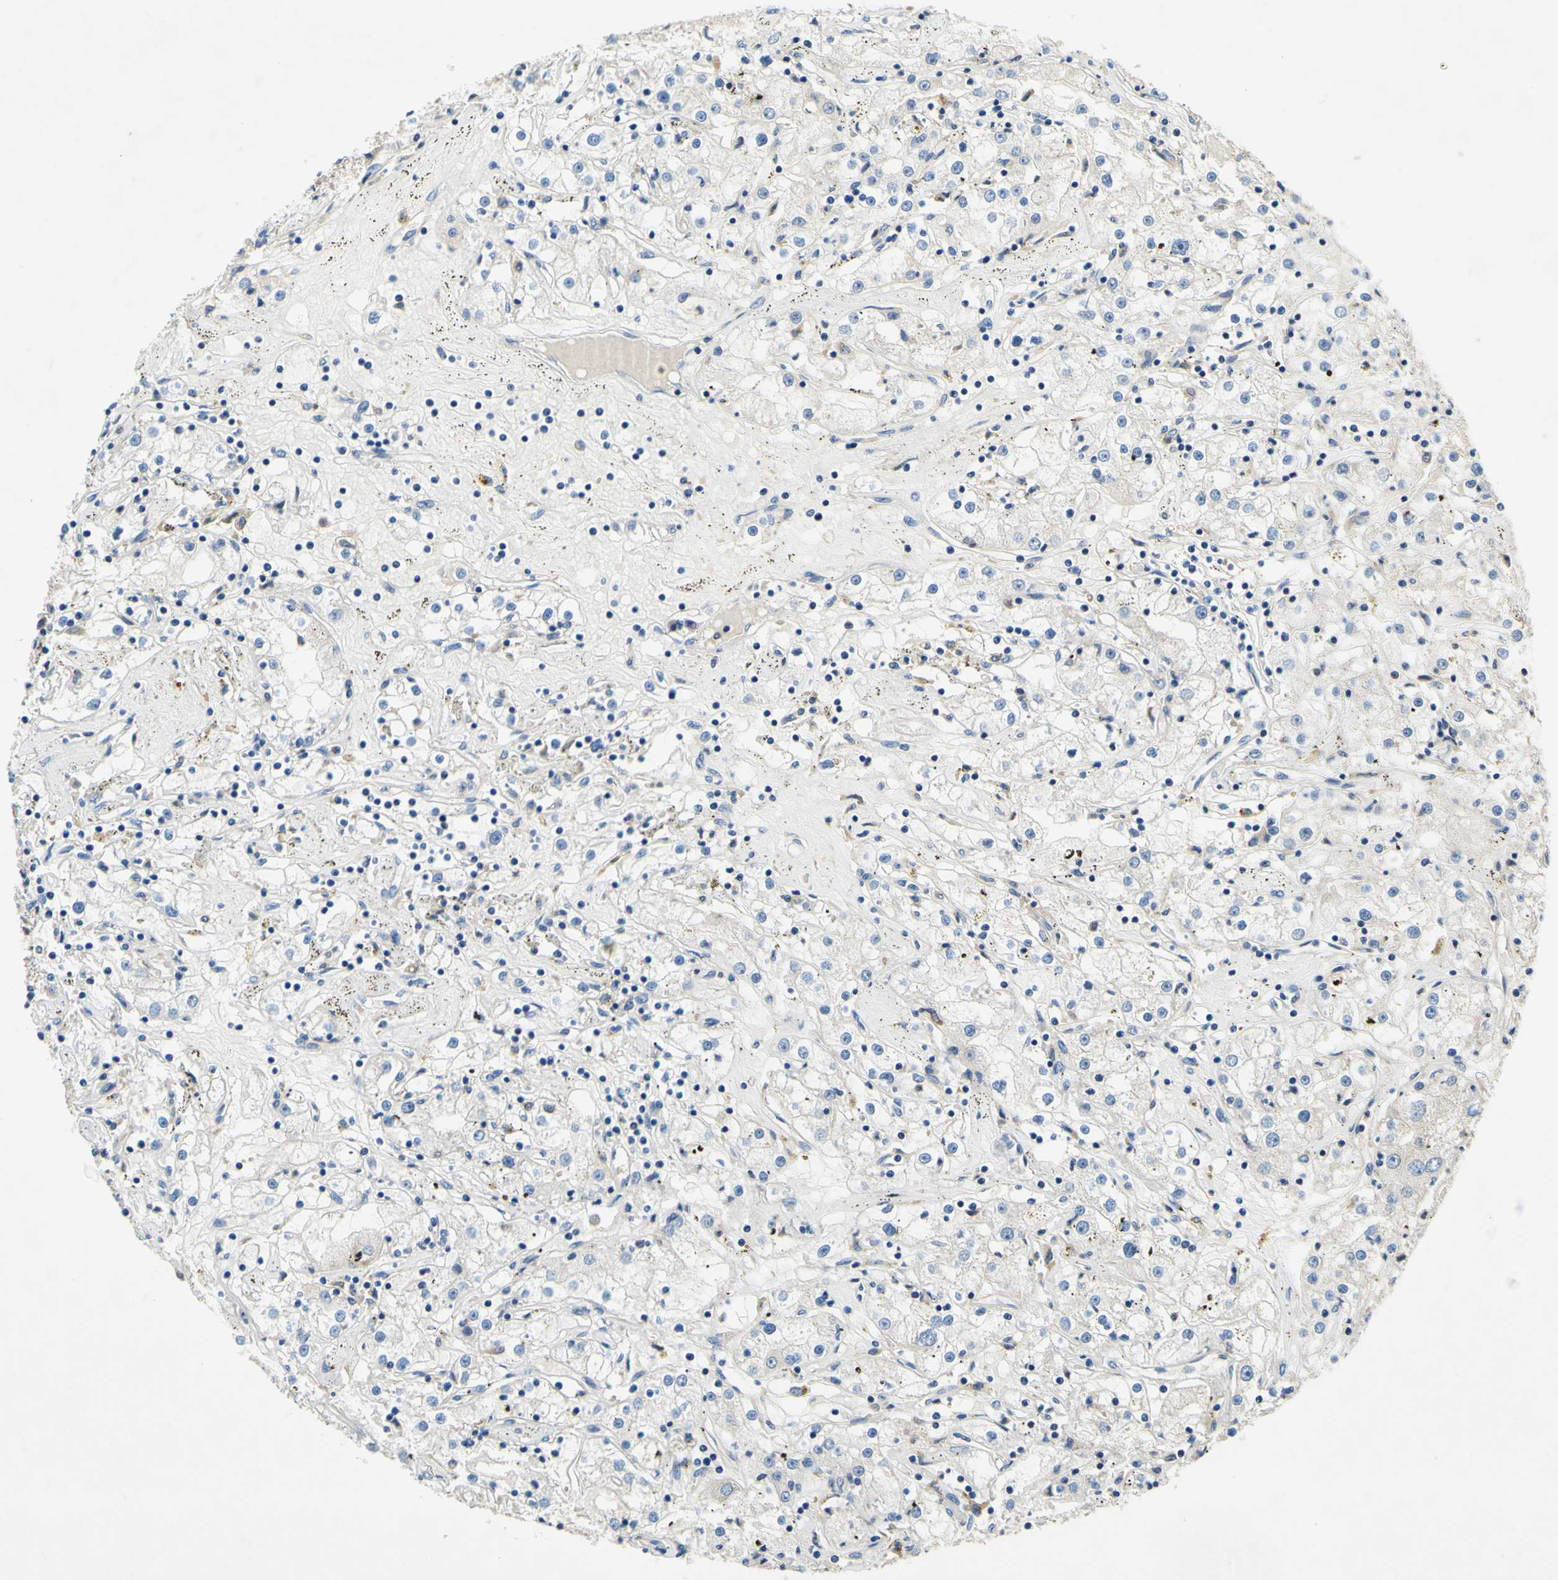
{"staining": {"intensity": "negative", "quantity": "none", "location": "none"}, "tissue": "renal cancer", "cell_type": "Tumor cells", "image_type": "cancer", "snomed": [{"axis": "morphology", "description": "Adenocarcinoma, NOS"}, {"axis": "topography", "description": "Kidney"}], "caption": "Tumor cells show no significant protein staining in renal adenocarcinoma.", "gene": "PLA2G4A", "patient": {"sex": "male", "age": 56}}